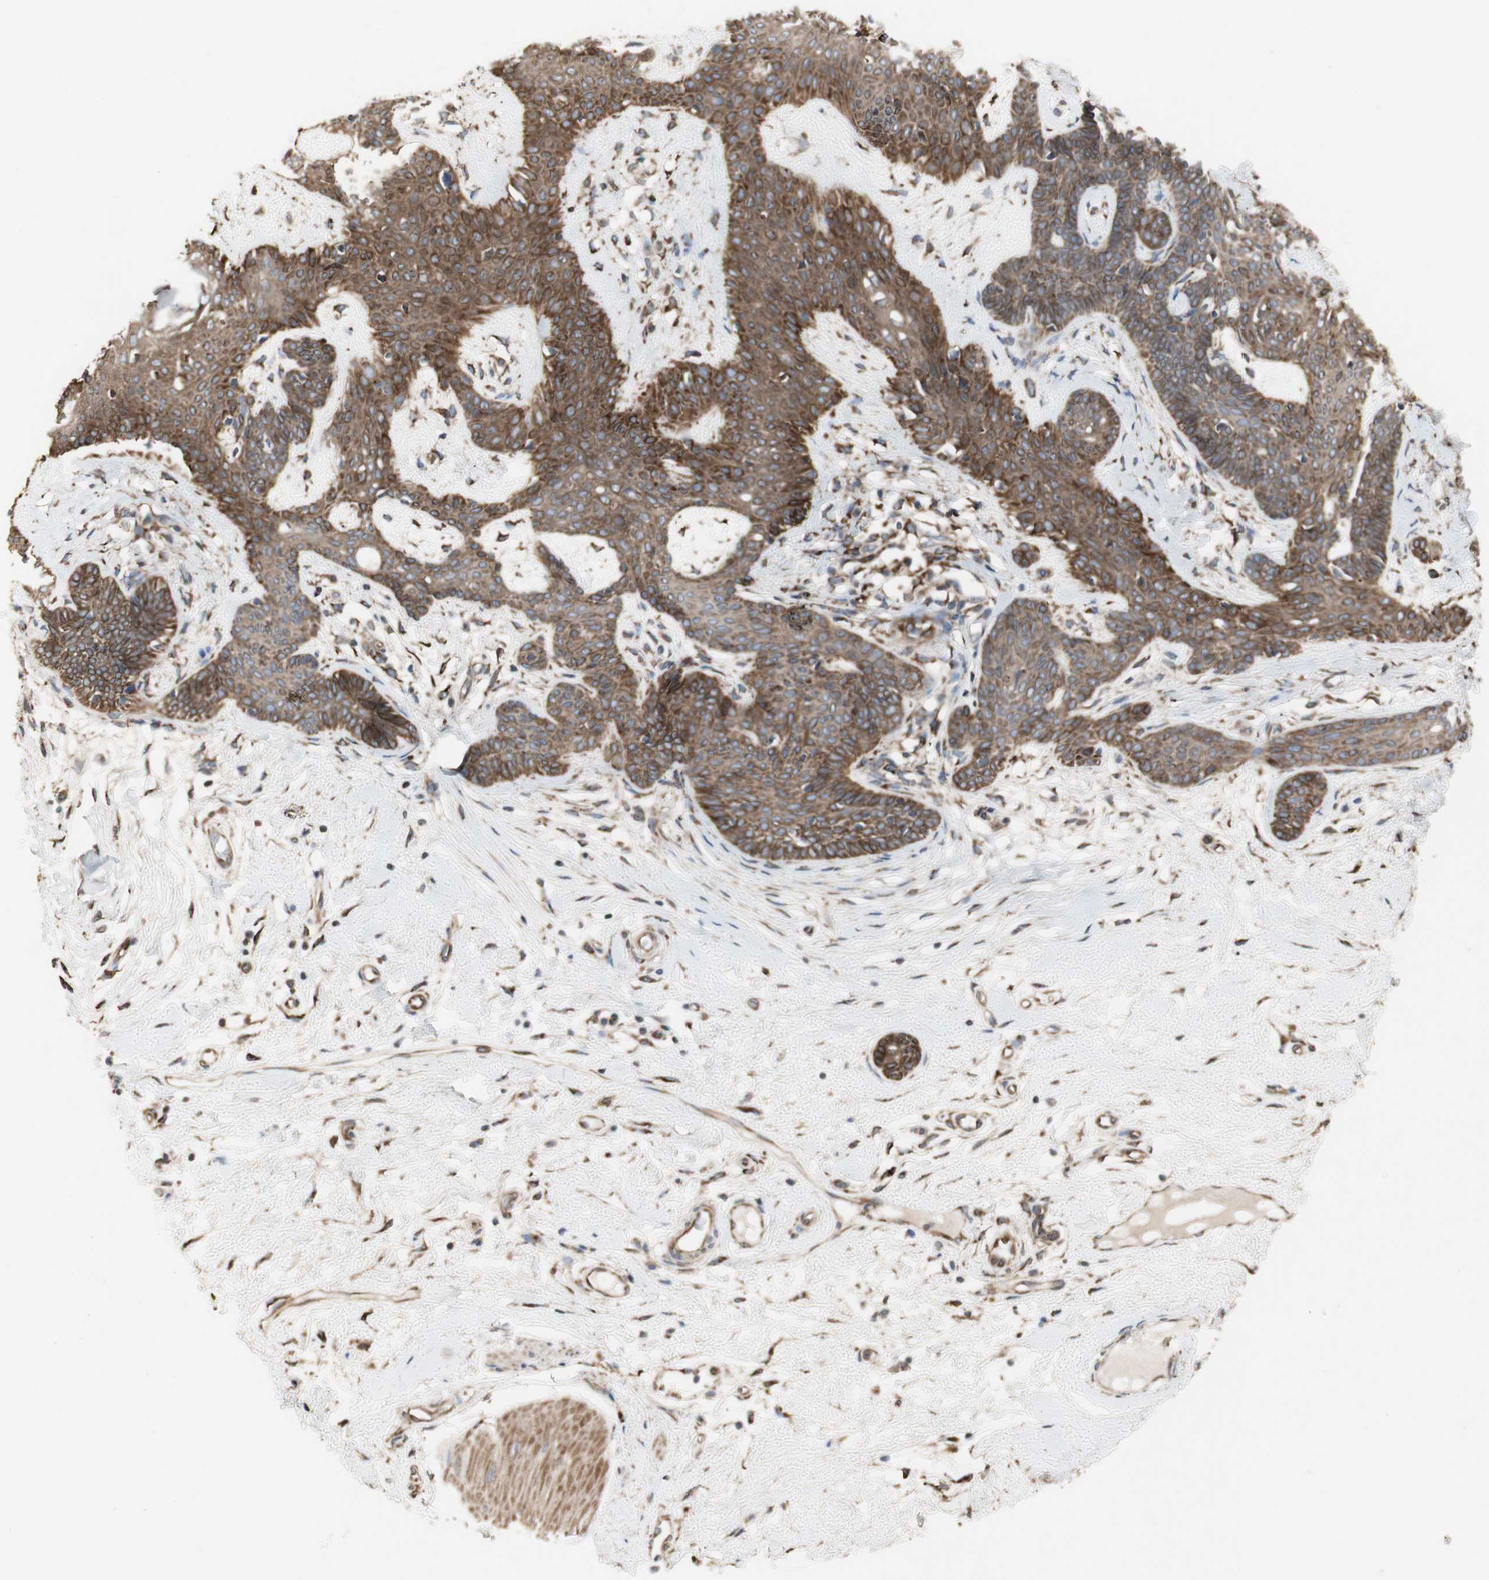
{"staining": {"intensity": "strong", "quantity": ">75%", "location": "cytoplasmic/membranous"}, "tissue": "skin cancer", "cell_type": "Tumor cells", "image_type": "cancer", "snomed": [{"axis": "morphology", "description": "Developmental malformation"}, {"axis": "morphology", "description": "Basal cell carcinoma"}, {"axis": "topography", "description": "Skin"}], "caption": "Brown immunohistochemical staining in human basal cell carcinoma (skin) exhibits strong cytoplasmic/membranous positivity in about >75% of tumor cells.", "gene": "H6PD", "patient": {"sex": "female", "age": 62}}